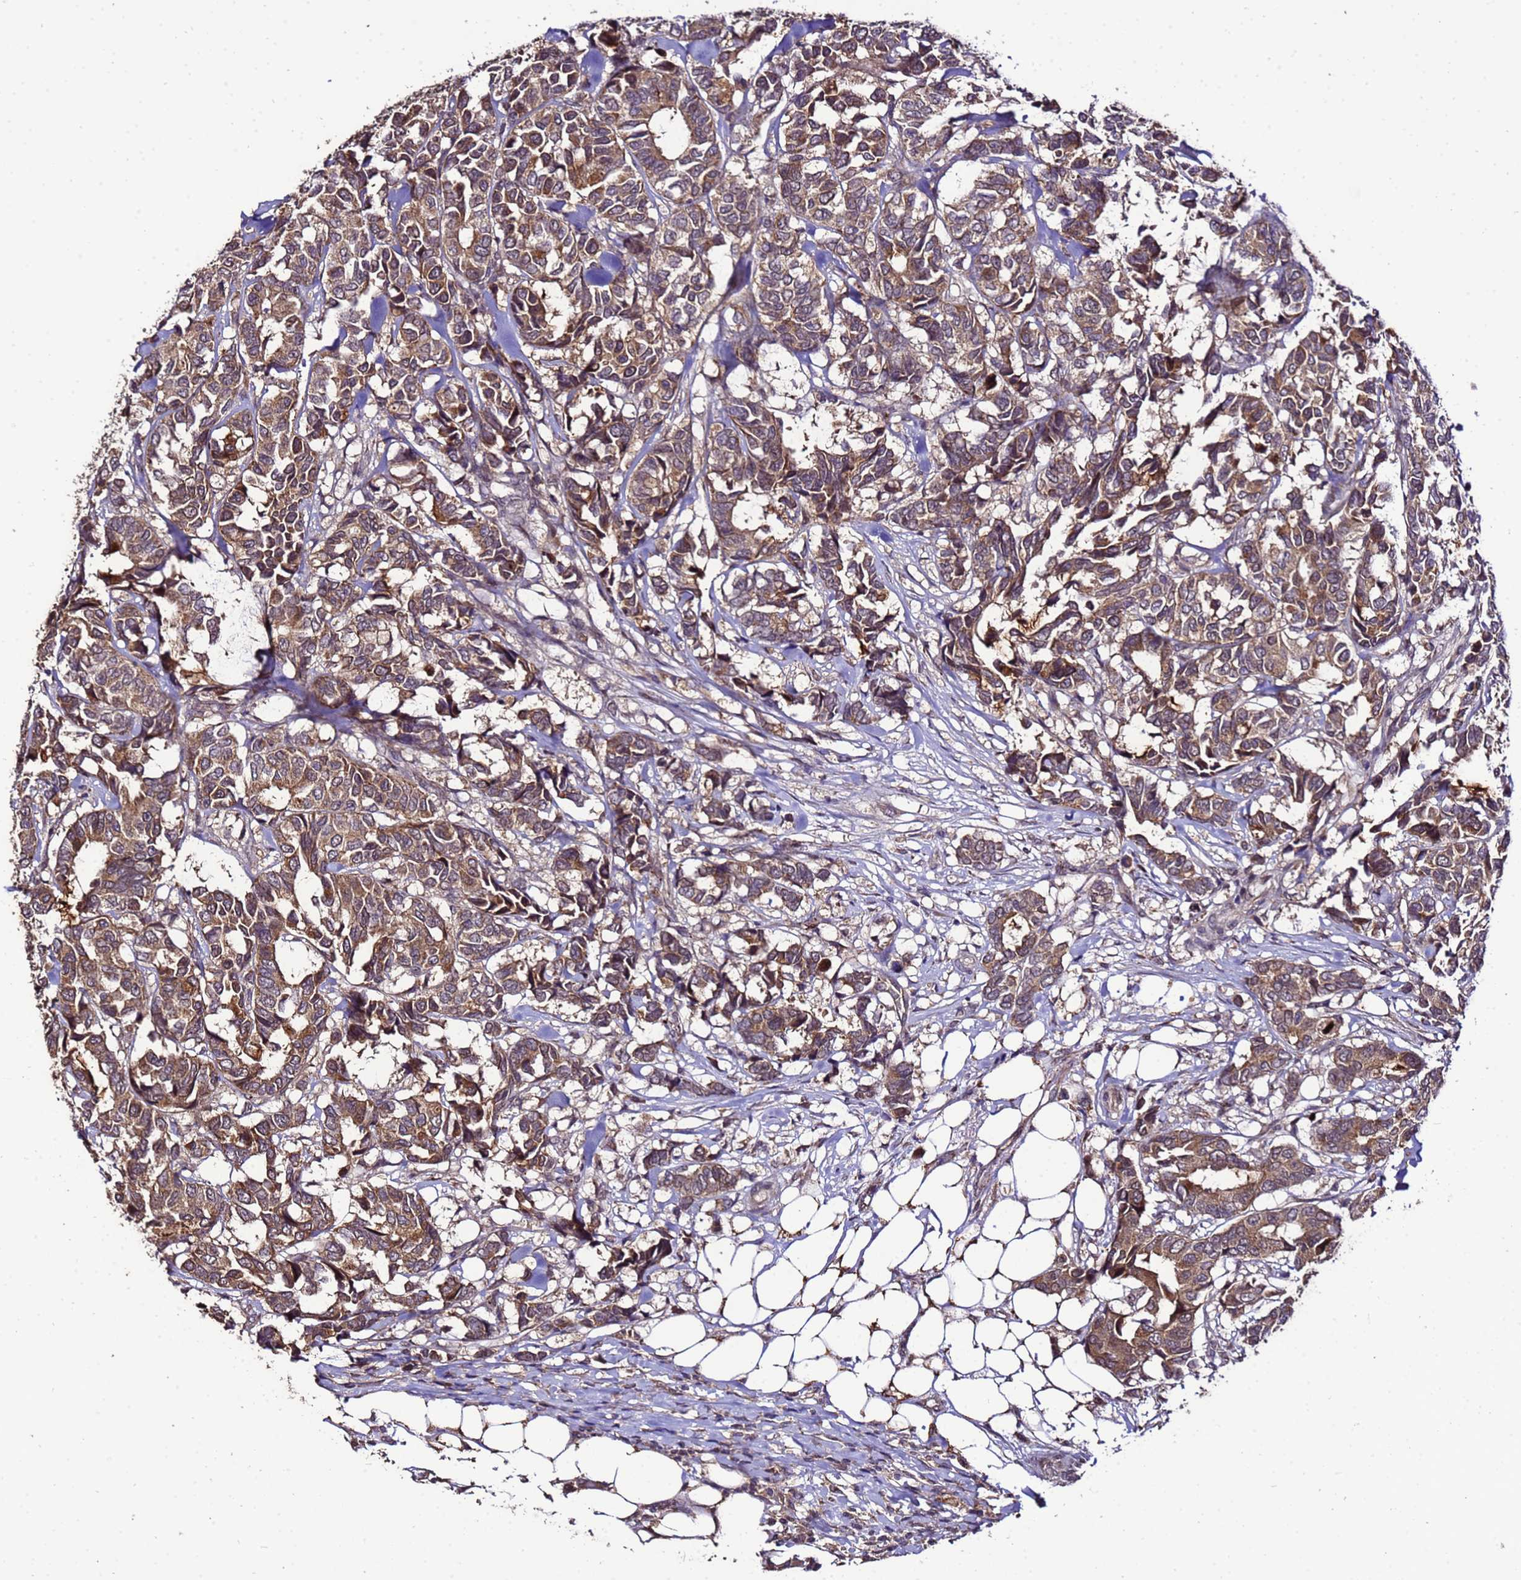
{"staining": {"intensity": "moderate", "quantity": ">75%", "location": "cytoplasmic/membranous"}, "tissue": "breast cancer", "cell_type": "Tumor cells", "image_type": "cancer", "snomed": [{"axis": "morphology", "description": "Duct carcinoma"}, {"axis": "topography", "description": "Breast"}], "caption": "Breast cancer tissue shows moderate cytoplasmic/membranous staining in about >75% of tumor cells", "gene": "ZNF329", "patient": {"sex": "female", "age": 87}}